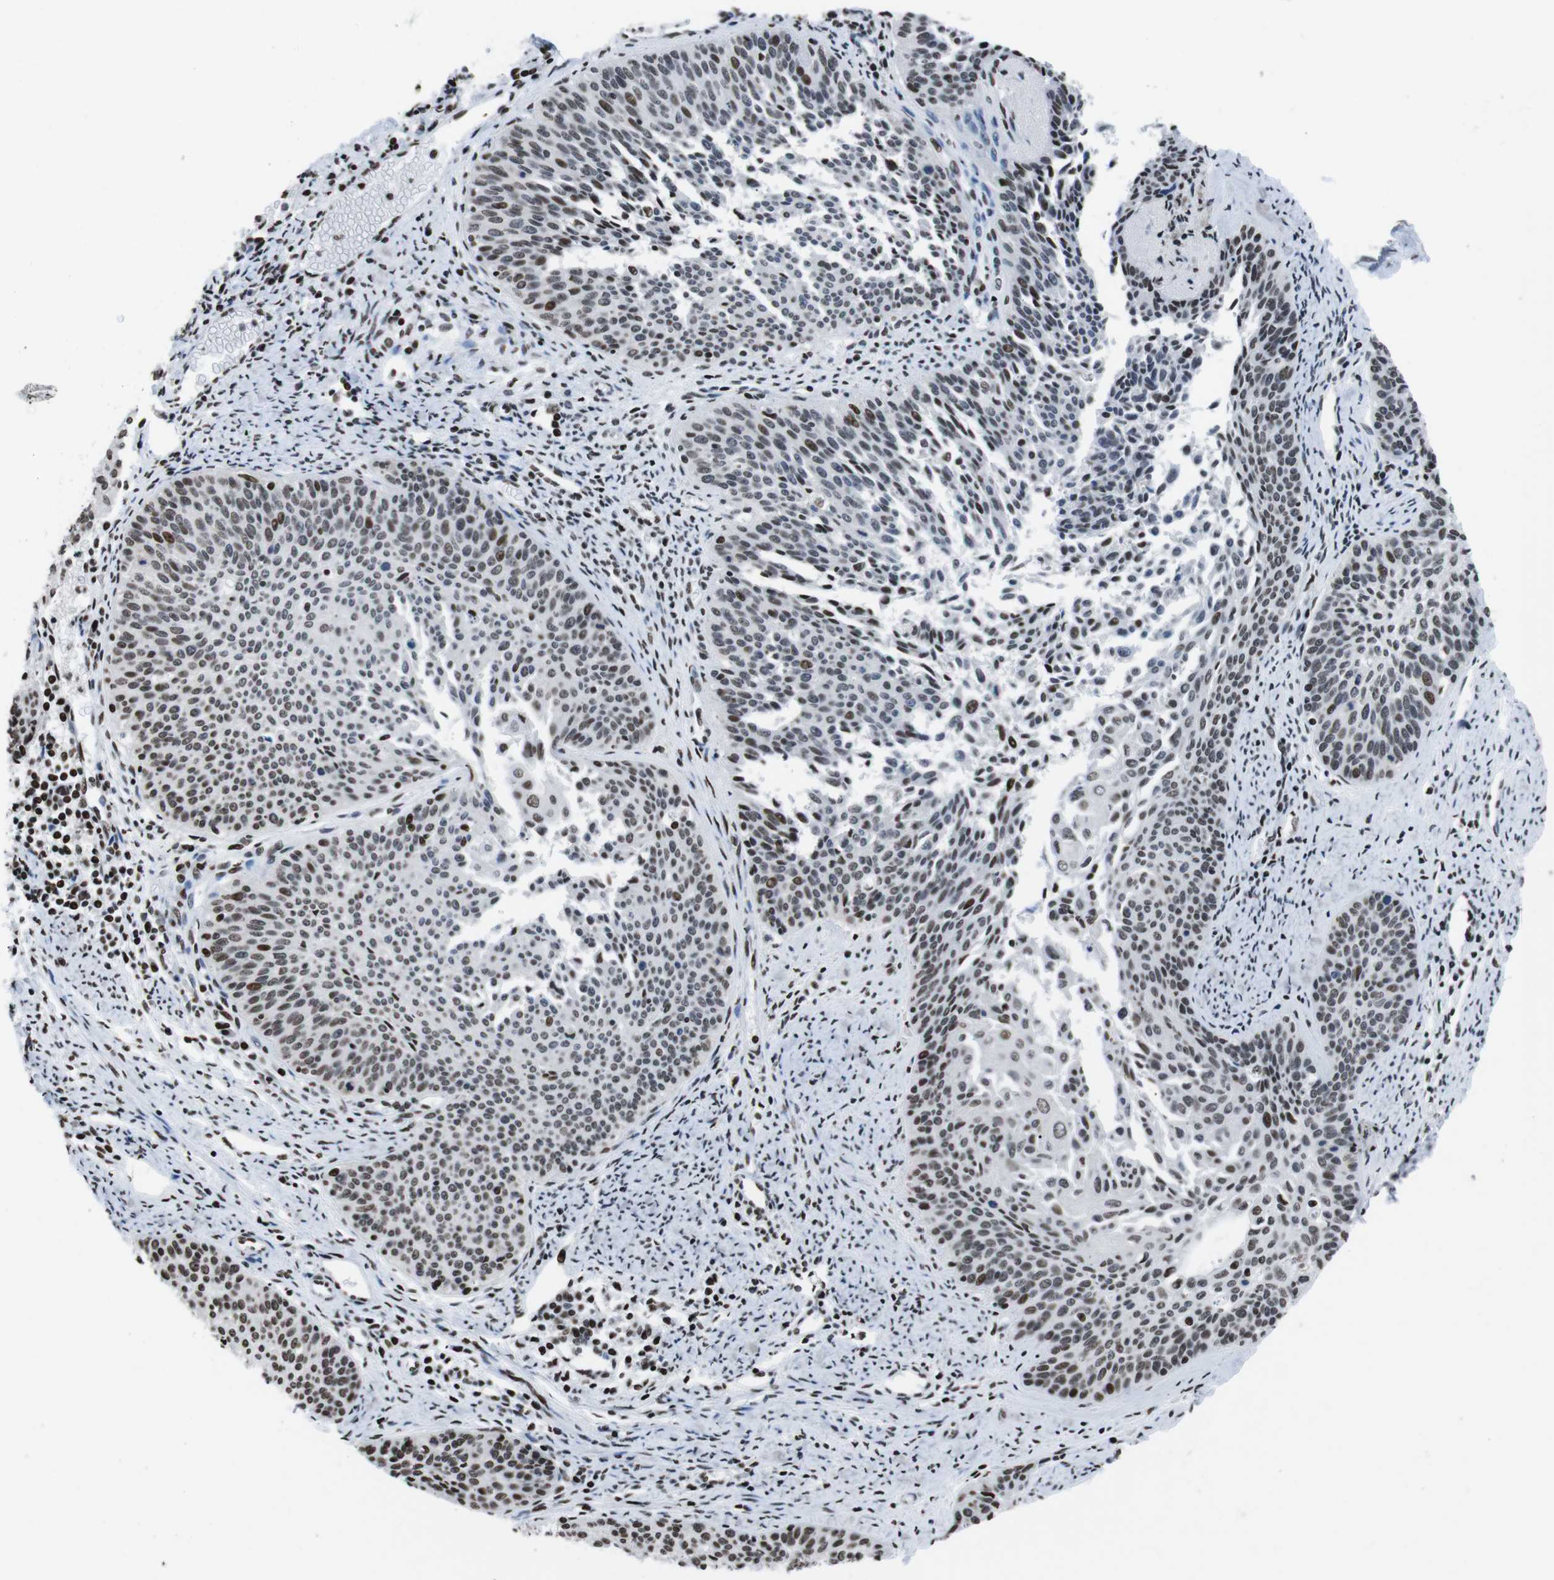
{"staining": {"intensity": "moderate", "quantity": ">75%", "location": "nuclear"}, "tissue": "cervical cancer", "cell_type": "Tumor cells", "image_type": "cancer", "snomed": [{"axis": "morphology", "description": "Squamous cell carcinoma, NOS"}, {"axis": "topography", "description": "Cervix"}], "caption": "Protein expression analysis of human squamous cell carcinoma (cervical) reveals moderate nuclear positivity in about >75% of tumor cells. (brown staining indicates protein expression, while blue staining denotes nuclei).", "gene": "PIP4P2", "patient": {"sex": "female", "age": 55}}